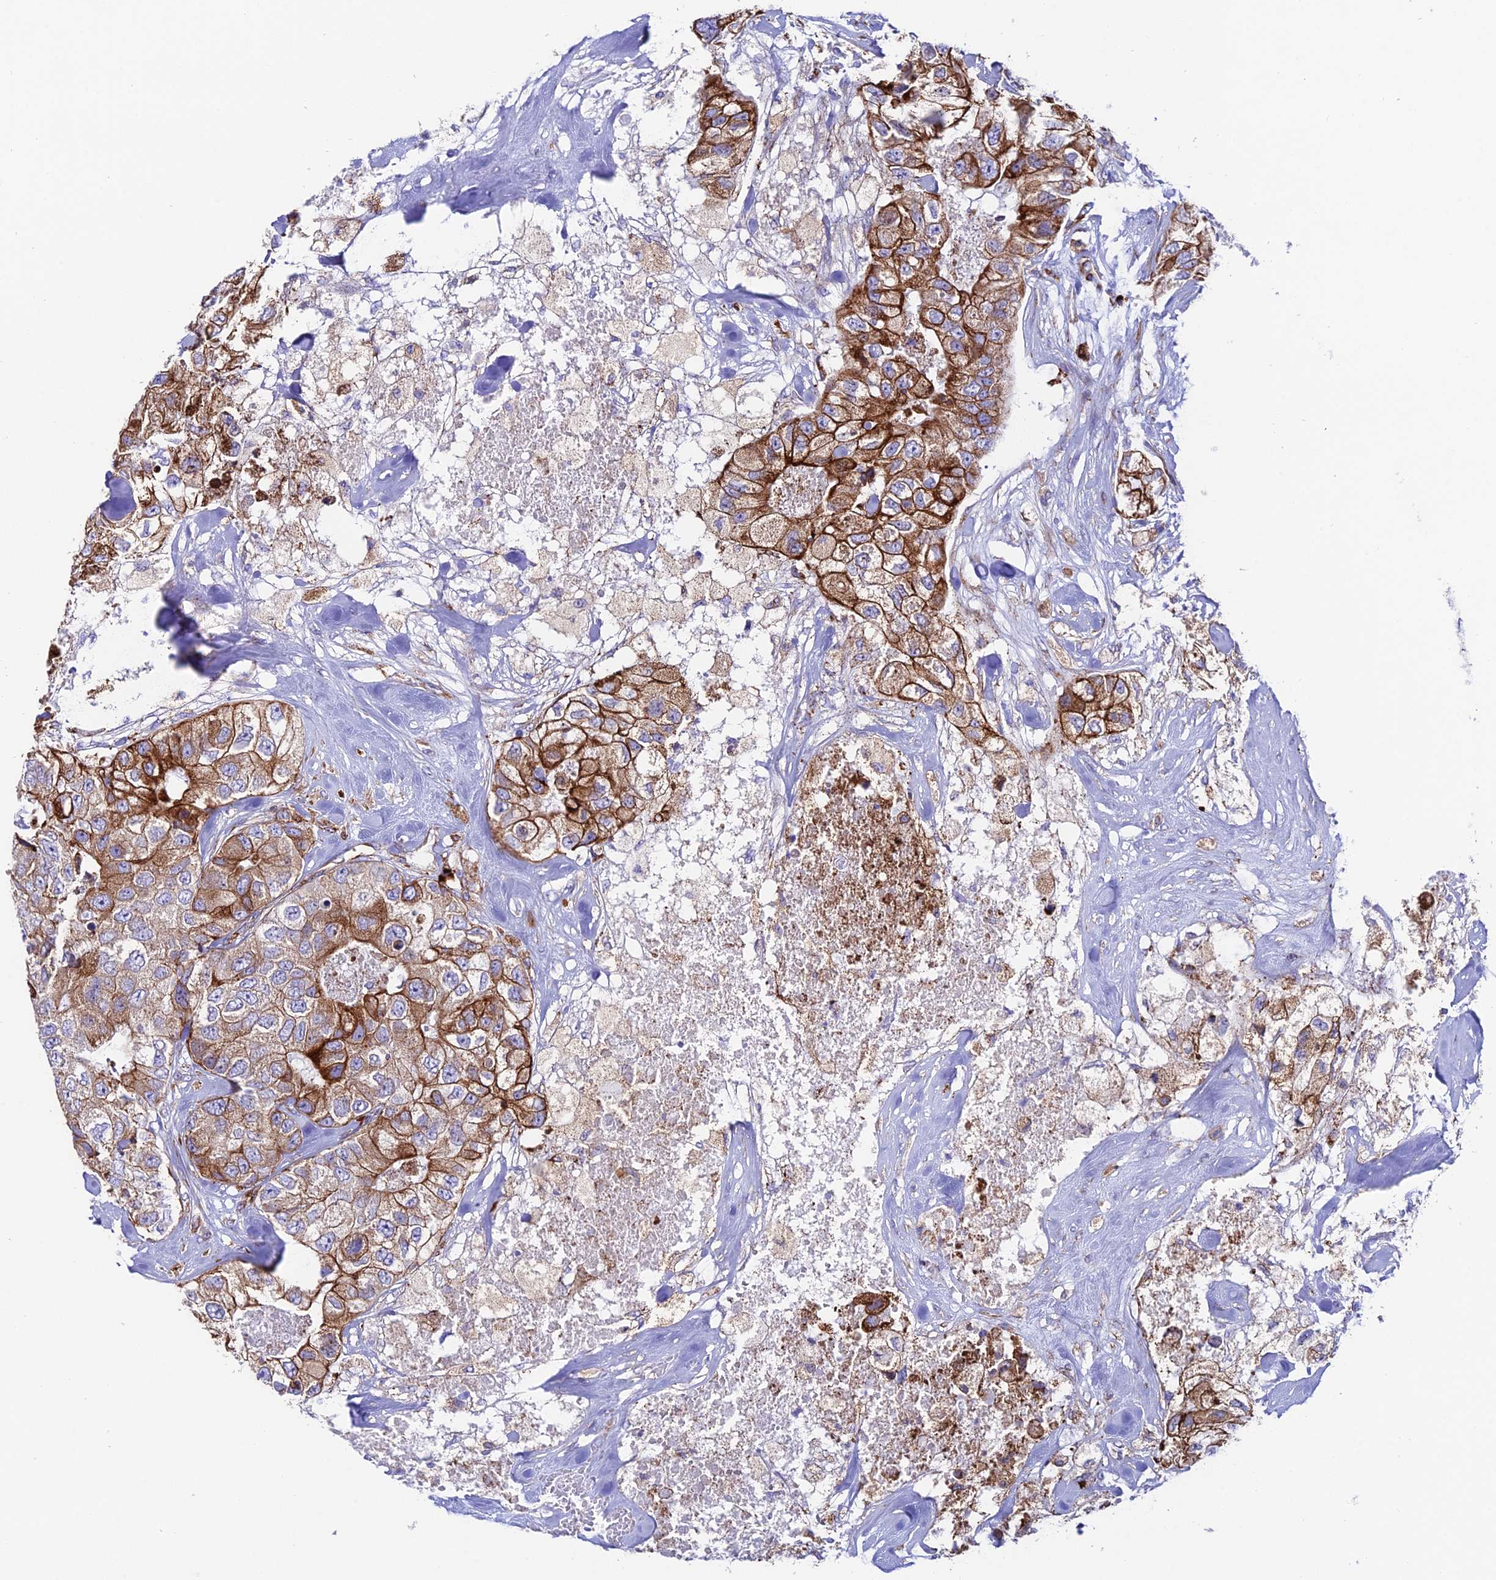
{"staining": {"intensity": "strong", "quantity": ">75%", "location": "cytoplasmic/membranous"}, "tissue": "breast cancer", "cell_type": "Tumor cells", "image_type": "cancer", "snomed": [{"axis": "morphology", "description": "Duct carcinoma"}, {"axis": "topography", "description": "Breast"}], "caption": "Strong cytoplasmic/membranous positivity for a protein is identified in approximately >75% of tumor cells of breast invasive ductal carcinoma using immunohistochemistry (IHC).", "gene": "TUBGCP6", "patient": {"sex": "female", "age": 62}}